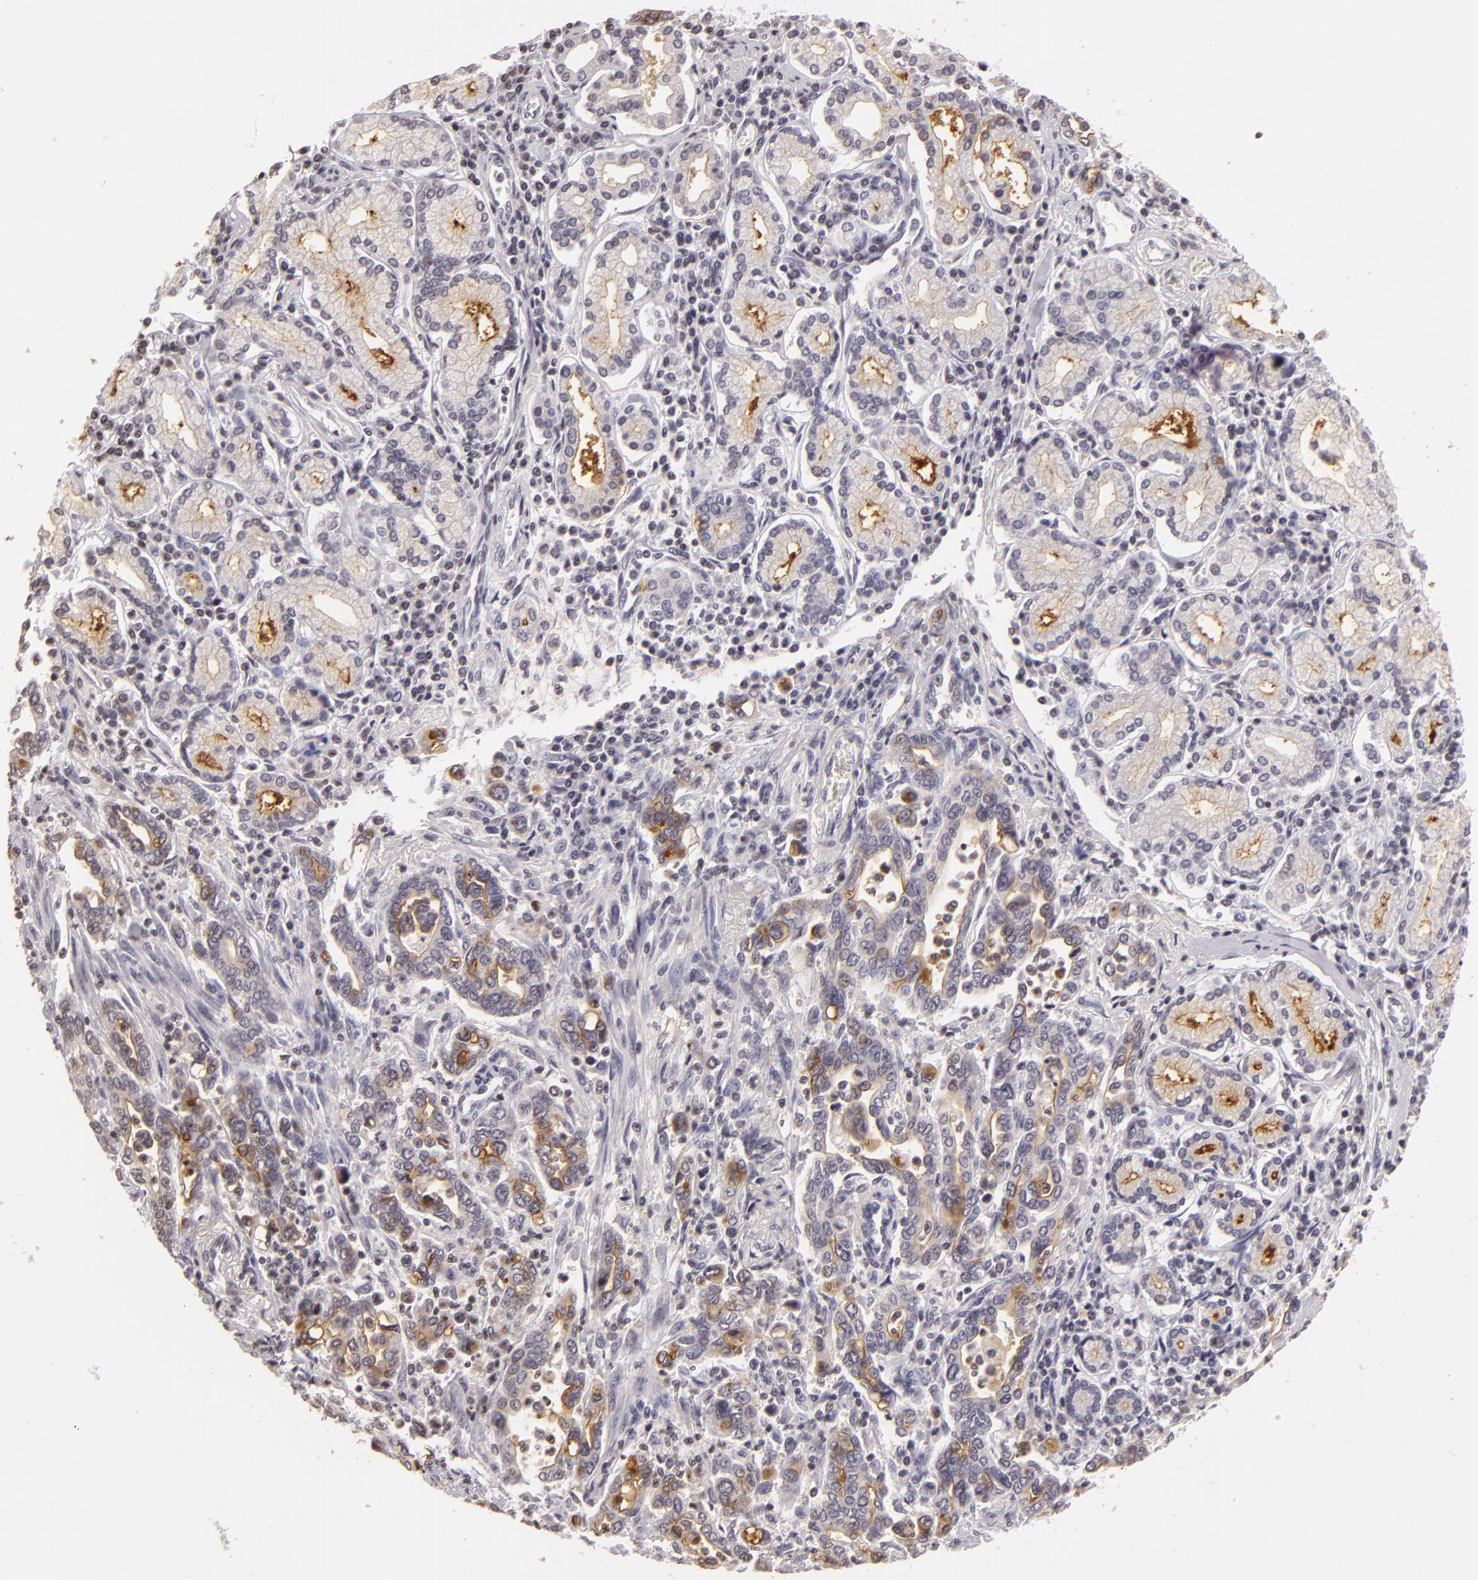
{"staining": {"intensity": "moderate", "quantity": "25%-75%", "location": "cytoplasmic/membranous"}, "tissue": "pancreatic cancer", "cell_type": "Tumor cells", "image_type": "cancer", "snomed": [{"axis": "morphology", "description": "Adenocarcinoma, NOS"}, {"axis": "topography", "description": "Pancreas"}], "caption": "A high-resolution histopathology image shows immunohistochemistry (IHC) staining of pancreatic adenocarcinoma, which displays moderate cytoplasmic/membranous staining in approximately 25%-75% of tumor cells. (Stains: DAB (3,3'-diaminobenzidine) in brown, nuclei in blue, Microscopy: brightfield microscopy at high magnification).", "gene": "MUC1", "patient": {"sex": "female", "age": 57}}